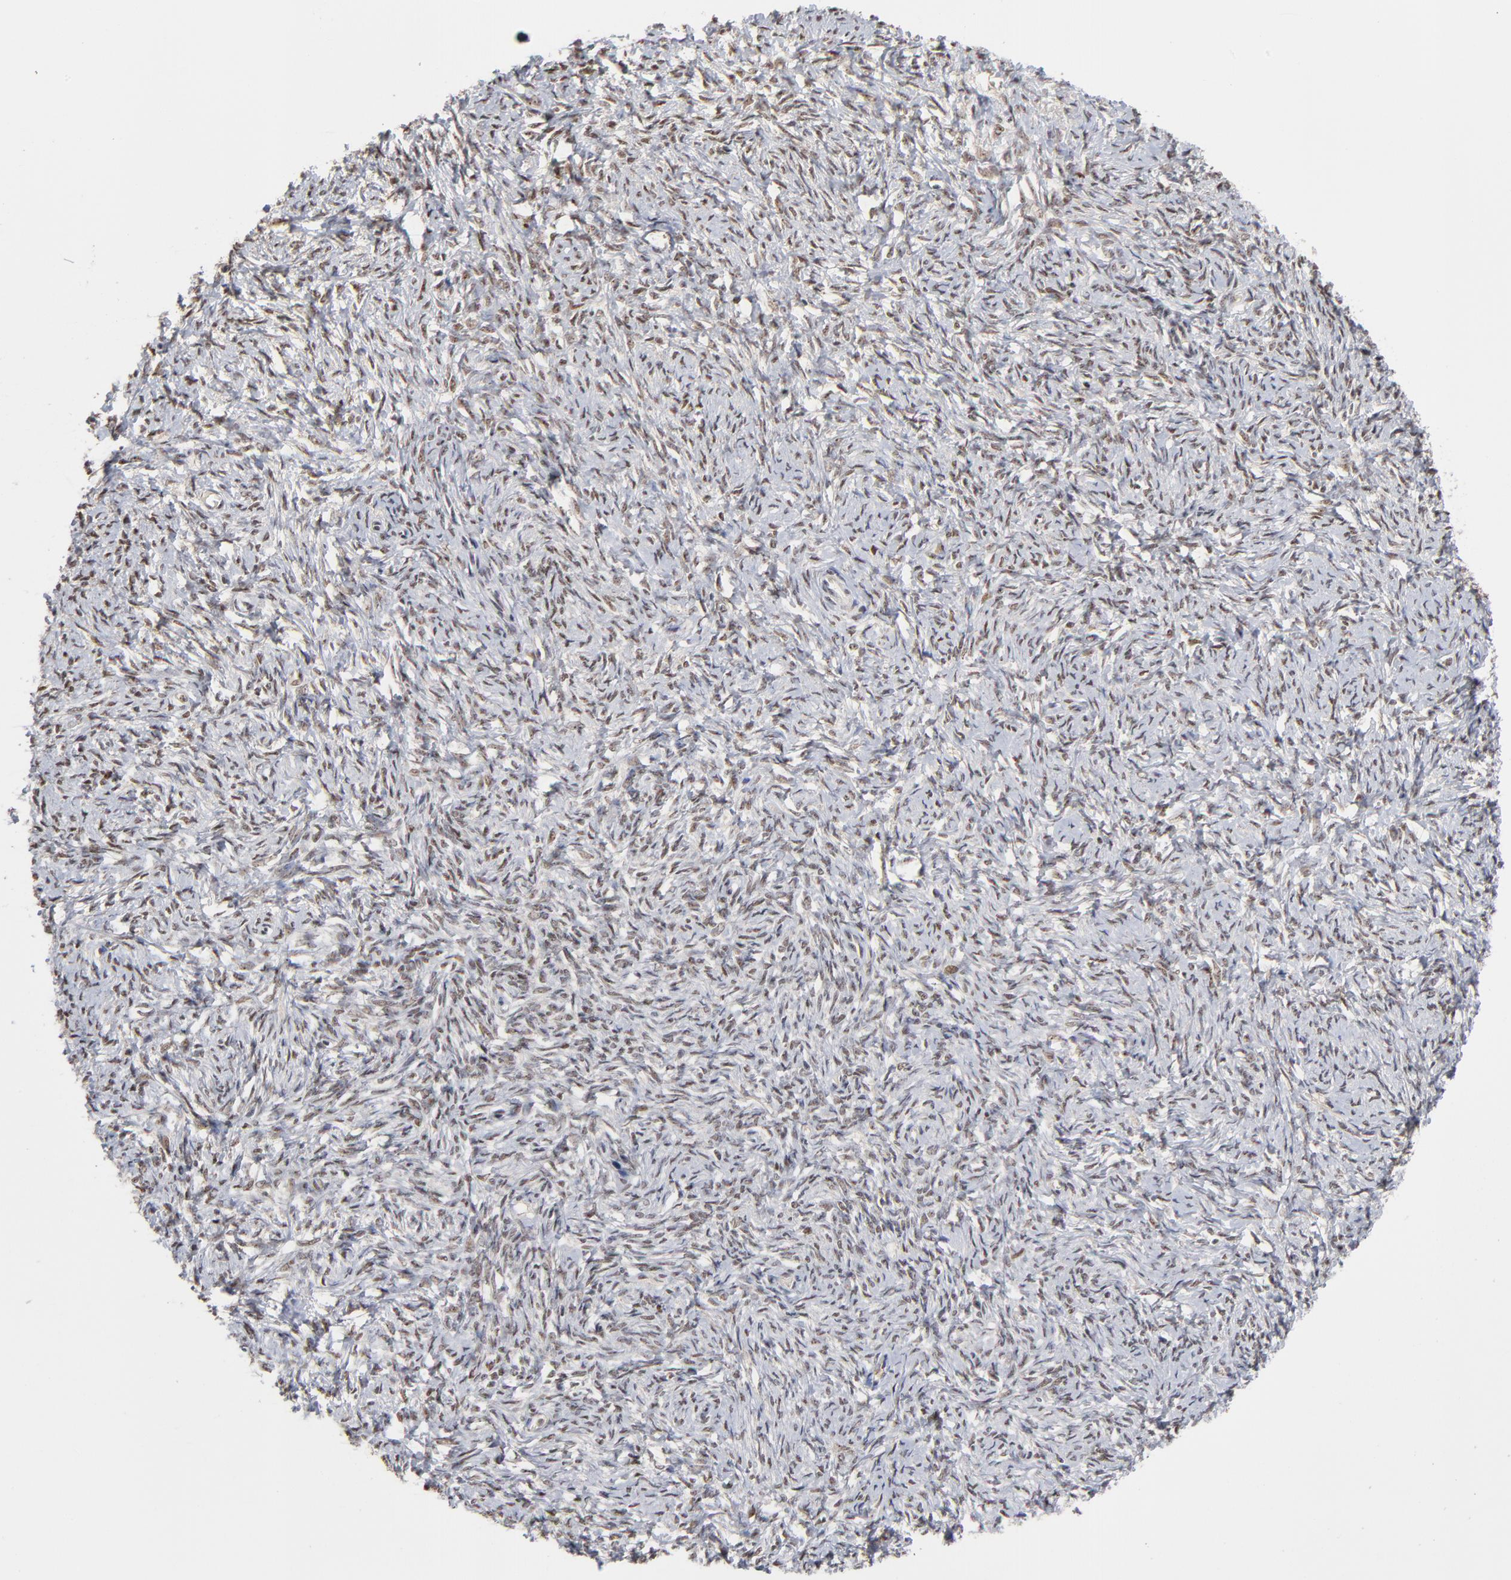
{"staining": {"intensity": "weak", "quantity": ">75%", "location": "nuclear"}, "tissue": "ovarian cancer", "cell_type": "Tumor cells", "image_type": "cancer", "snomed": [{"axis": "morphology", "description": "Normal tissue, NOS"}, {"axis": "morphology", "description": "Cystadenocarcinoma, serous, NOS"}, {"axis": "topography", "description": "Ovary"}], "caption": "About >75% of tumor cells in human ovarian serous cystadenocarcinoma show weak nuclear protein positivity as visualized by brown immunohistochemical staining.", "gene": "ZNF419", "patient": {"sex": "female", "age": 62}}